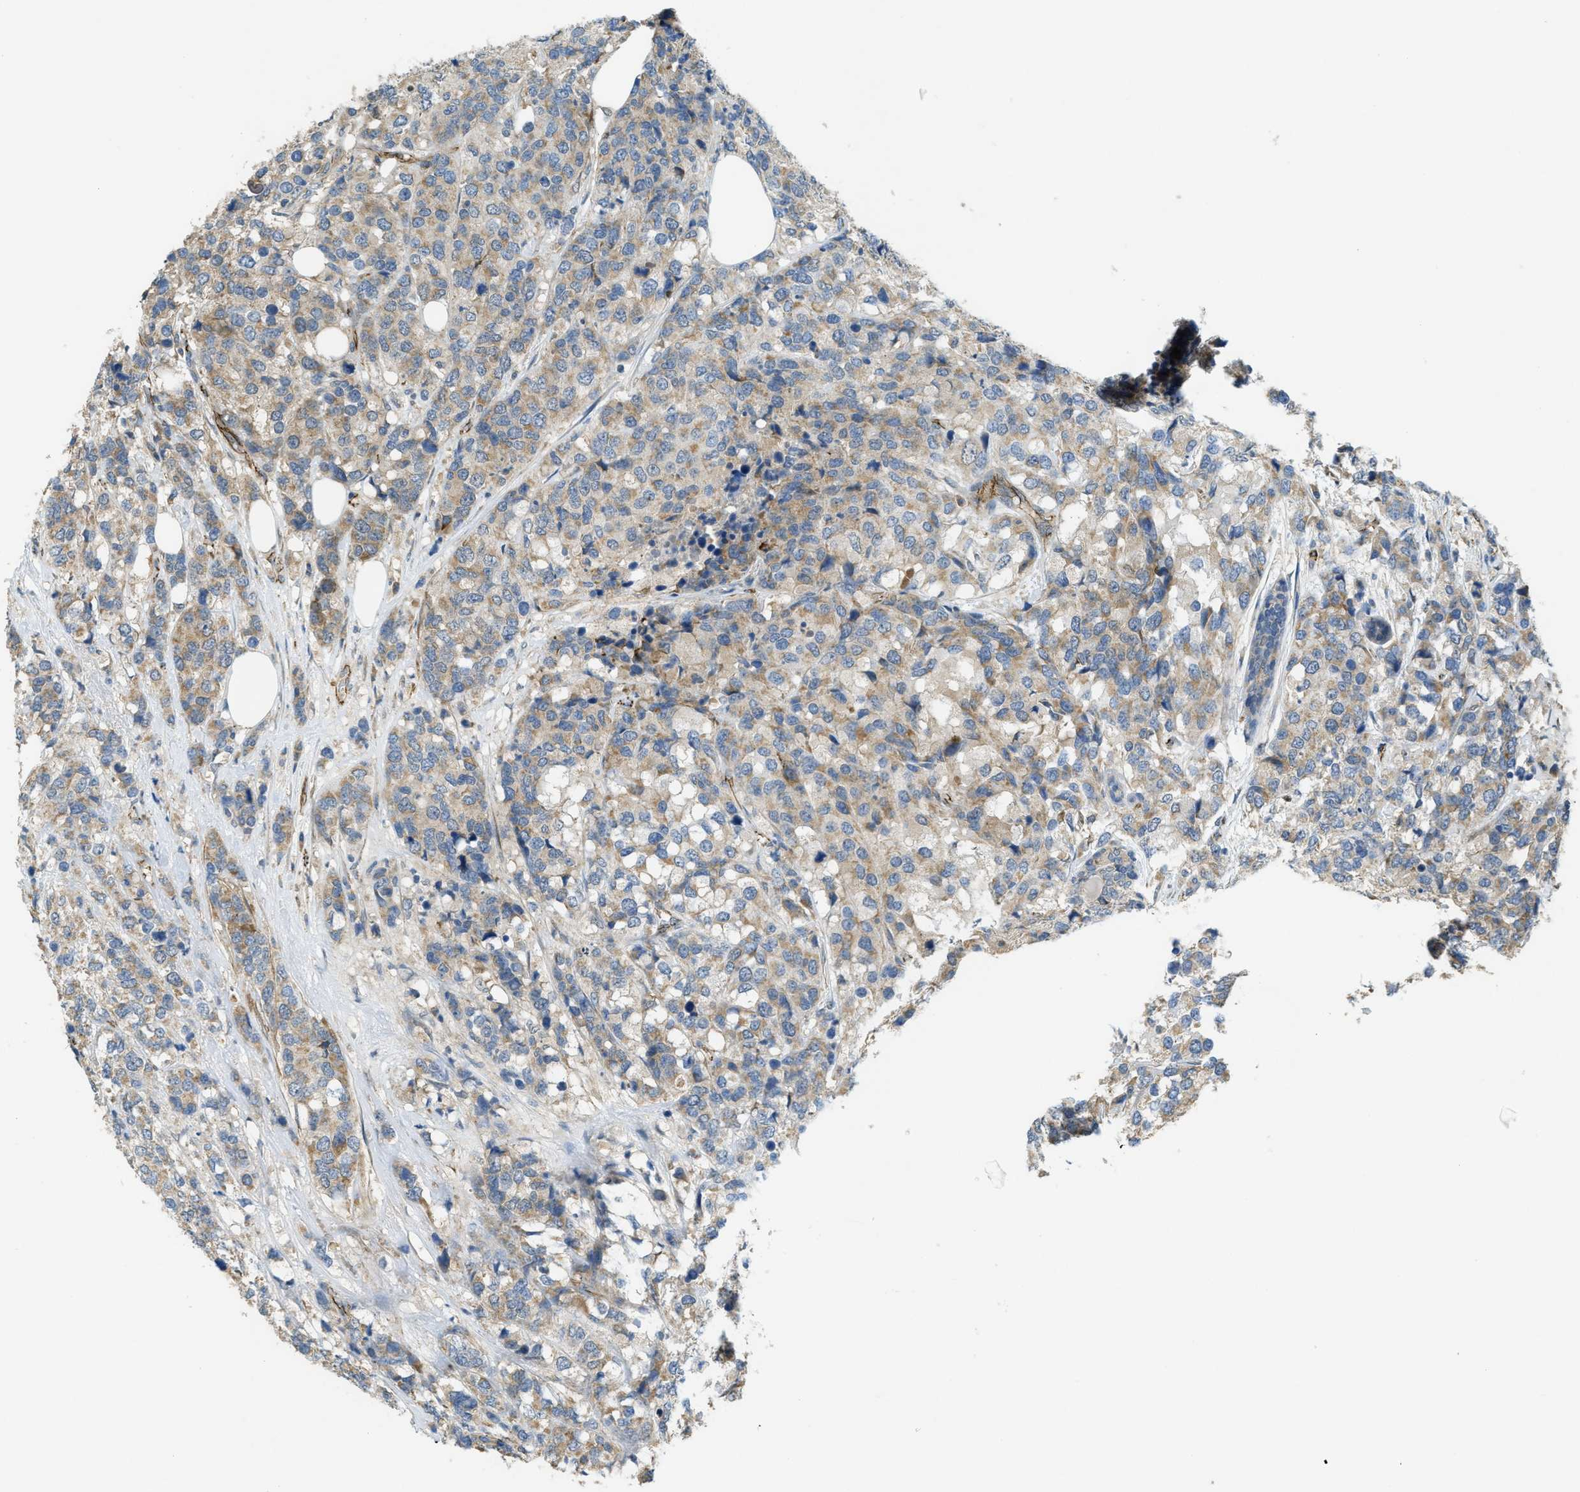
{"staining": {"intensity": "weak", "quantity": ">75%", "location": "cytoplasmic/membranous"}, "tissue": "breast cancer", "cell_type": "Tumor cells", "image_type": "cancer", "snomed": [{"axis": "morphology", "description": "Lobular carcinoma"}, {"axis": "topography", "description": "Breast"}], "caption": "Immunohistochemistry (IHC) micrograph of human breast lobular carcinoma stained for a protein (brown), which exhibits low levels of weak cytoplasmic/membranous staining in approximately >75% of tumor cells.", "gene": "JCAD", "patient": {"sex": "female", "age": 59}}